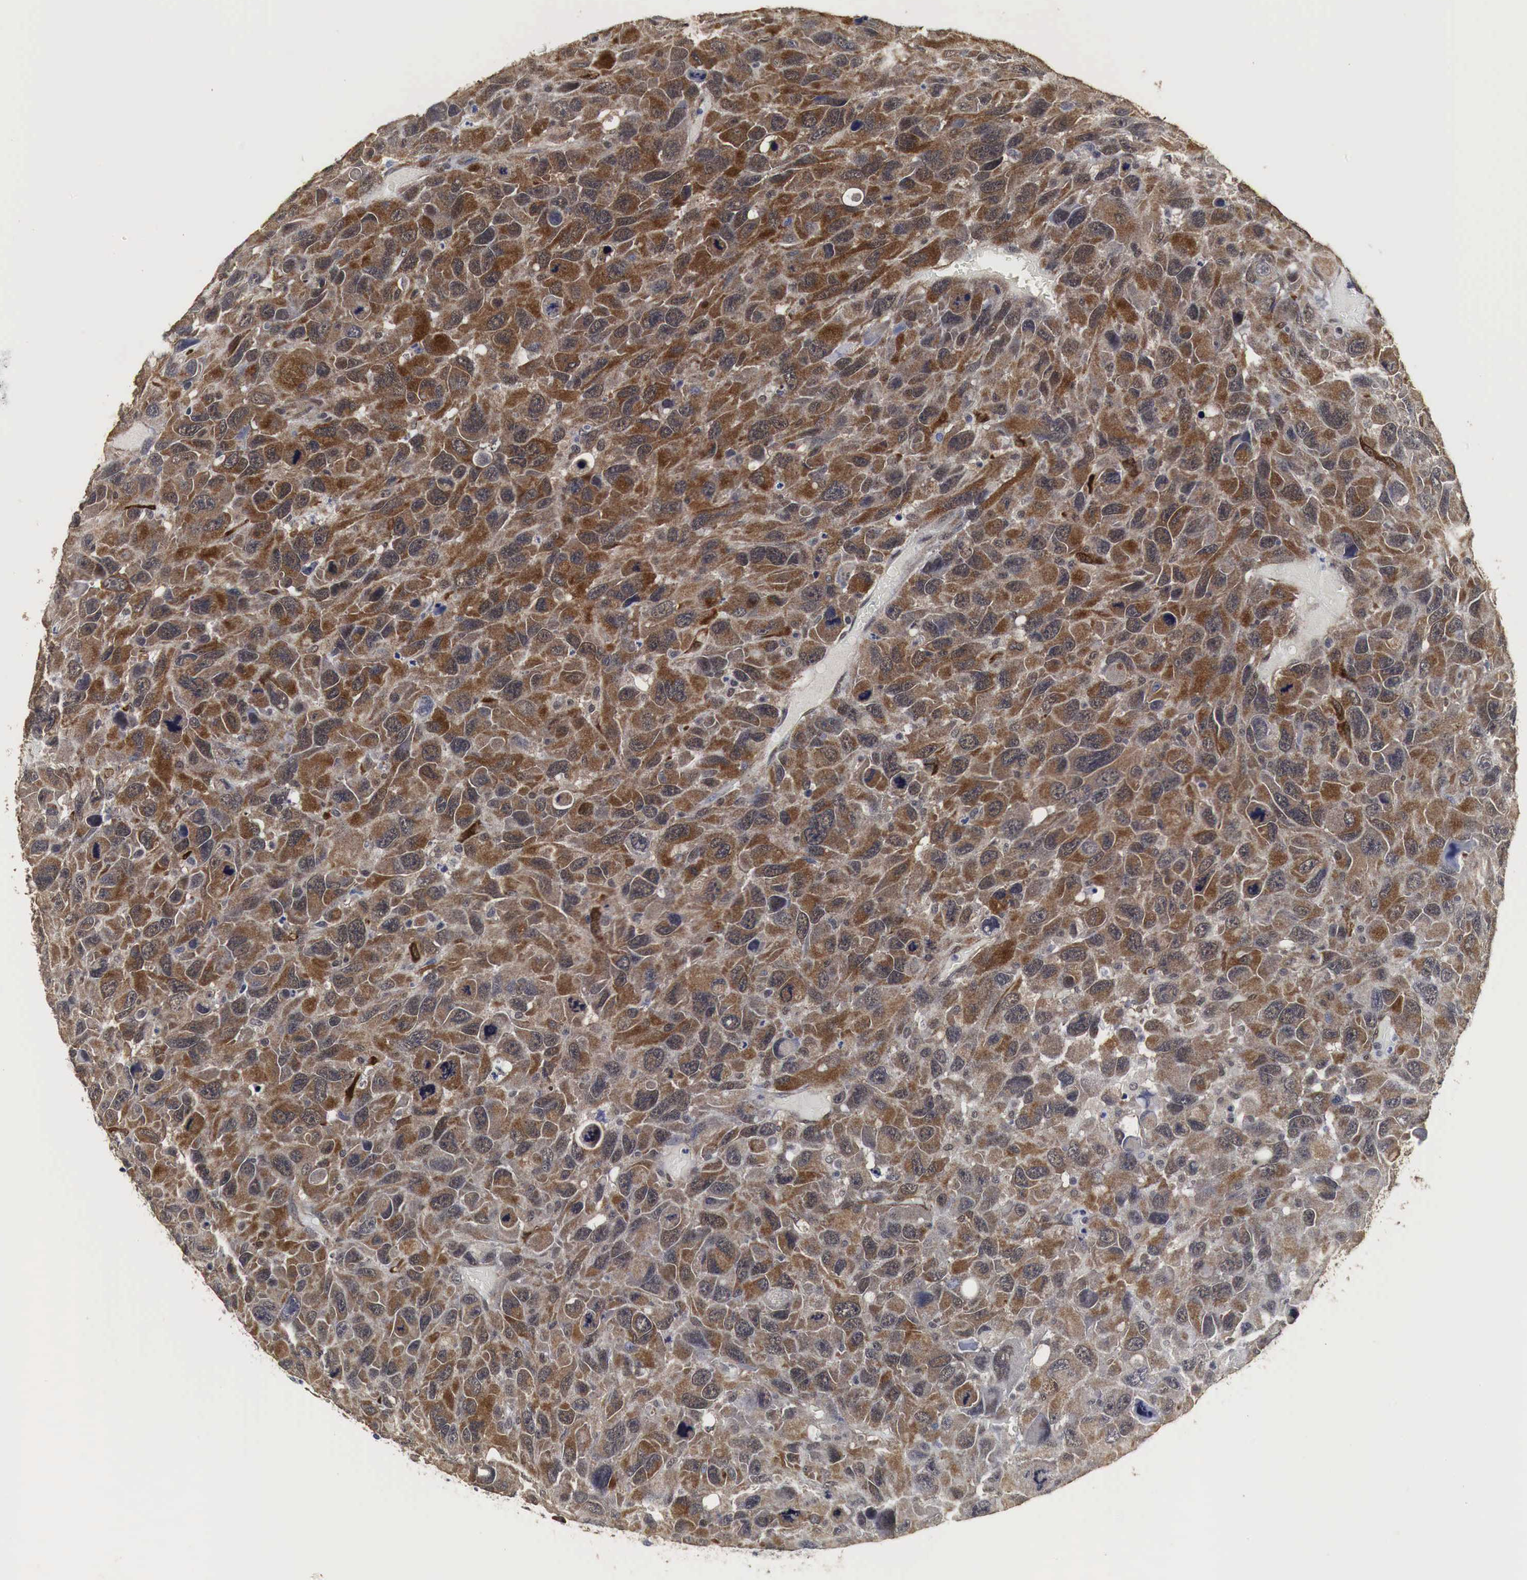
{"staining": {"intensity": "moderate", "quantity": ">75%", "location": "cytoplasmic/membranous"}, "tissue": "renal cancer", "cell_type": "Tumor cells", "image_type": "cancer", "snomed": [{"axis": "morphology", "description": "Adenocarcinoma, NOS"}, {"axis": "topography", "description": "Kidney"}], "caption": "Moderate cytoplasmic/membranous protein expression is seen in about >75% of tumor cells in renal cancer (adenocarcinoma).", "gene": "SPIN1", "patient": {"sex": "male", "age": 79}}